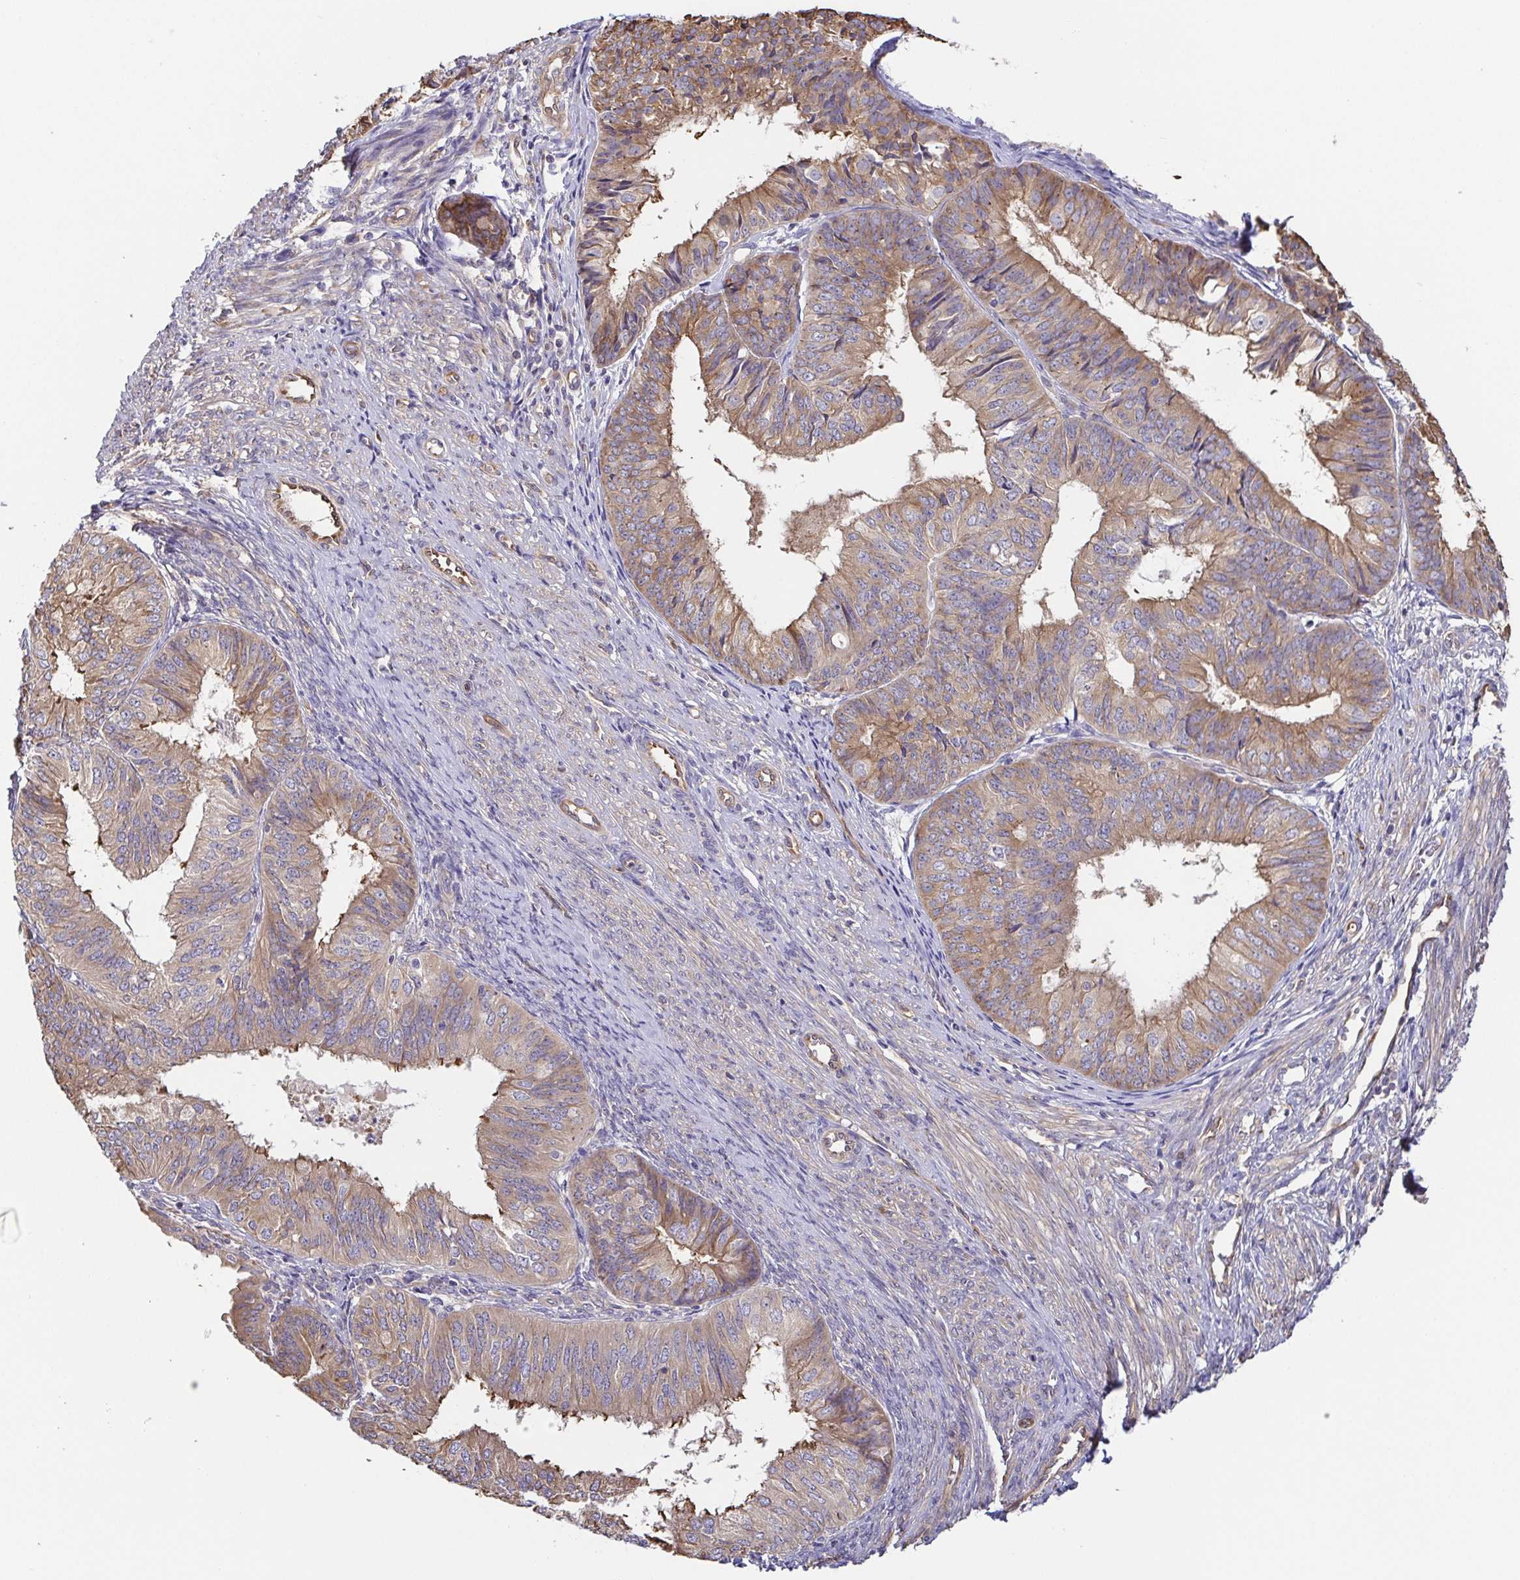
{"staining": {"intensity": "moderate", "quantity": ">75%", "location": "cytoplasmic/membranous"}, "tissue": "endometrial cancer", "cell_type": "Tumor cells", "image_type": "cancer", "snomed": [{"axis": "morphology", "description": "Adenocarcinoma, NOS"}, {"axis": "topography", "description": "Endometrium"}], "caption": "This is an image of IHC staining of endometrial cancer (adenocarcinoma), which shows moderate positivity in the cytoplasmic/membranous of tumor cells.", "gene": "EIF3D", "patient": {"sex": "female", "age": 58}}